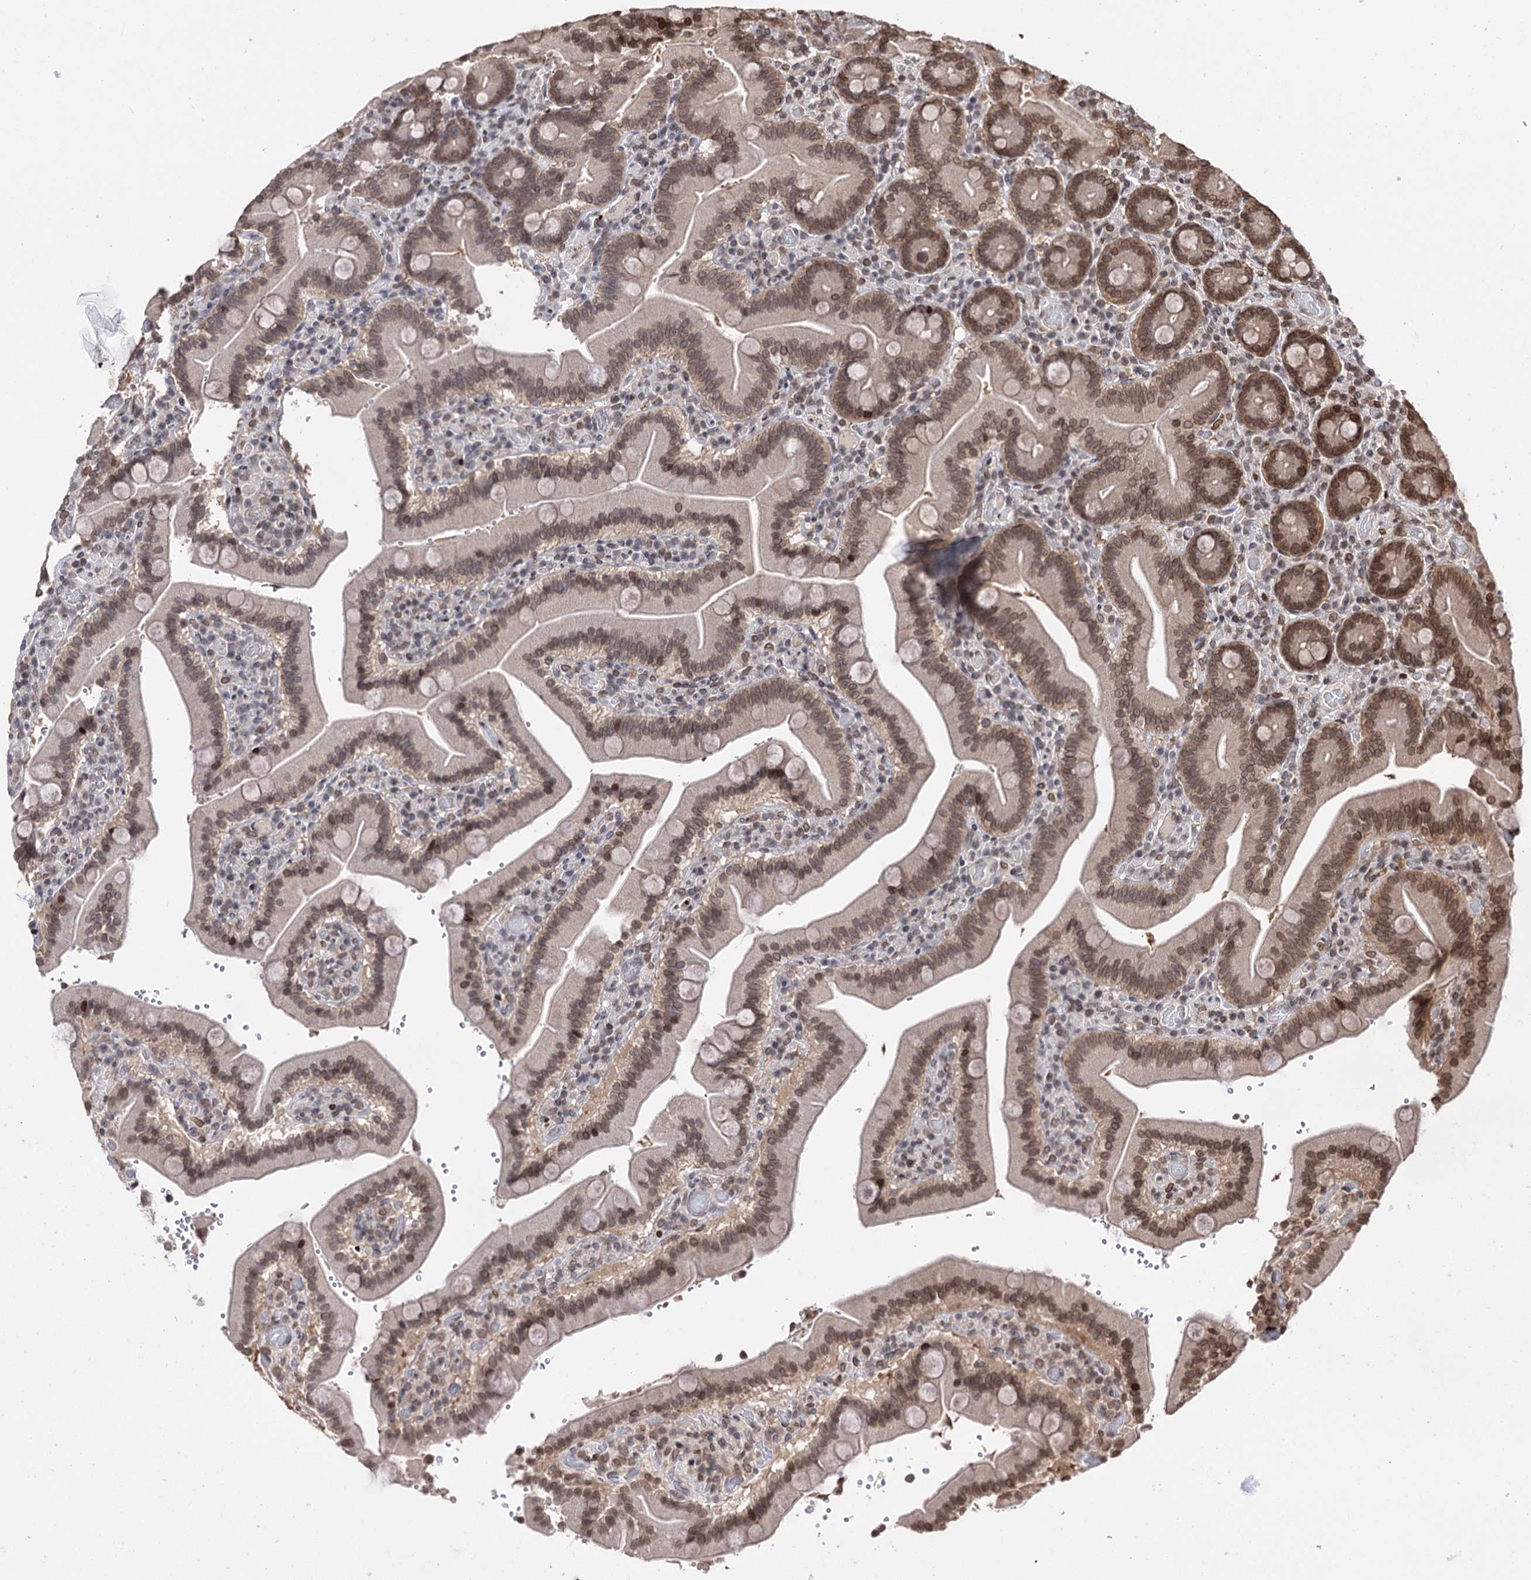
{"staining": {"intensity": "moderate", "quantity": ">75%", "location": "cytoplasmic/membranous,nuclear"}, "tissue": "duodenum", "cell_type": "Glandular cells", "image_type": "normal", "snomed": [{"axis": "morphology", "description": "Normal tissue, NOS"}, {"axis": "topography", "description": "Duodenum"}], "caption": "A histopathology image of duodenum stained for a protein displays moderate cytoplasmic/membranous,nuclear brown staining in glandular cells. Immunohistochemistry stains the protein in brown and the nuclei are stained blue.", "gene": "CCDC77", "patient": {"sex": "female", "age": 62}}